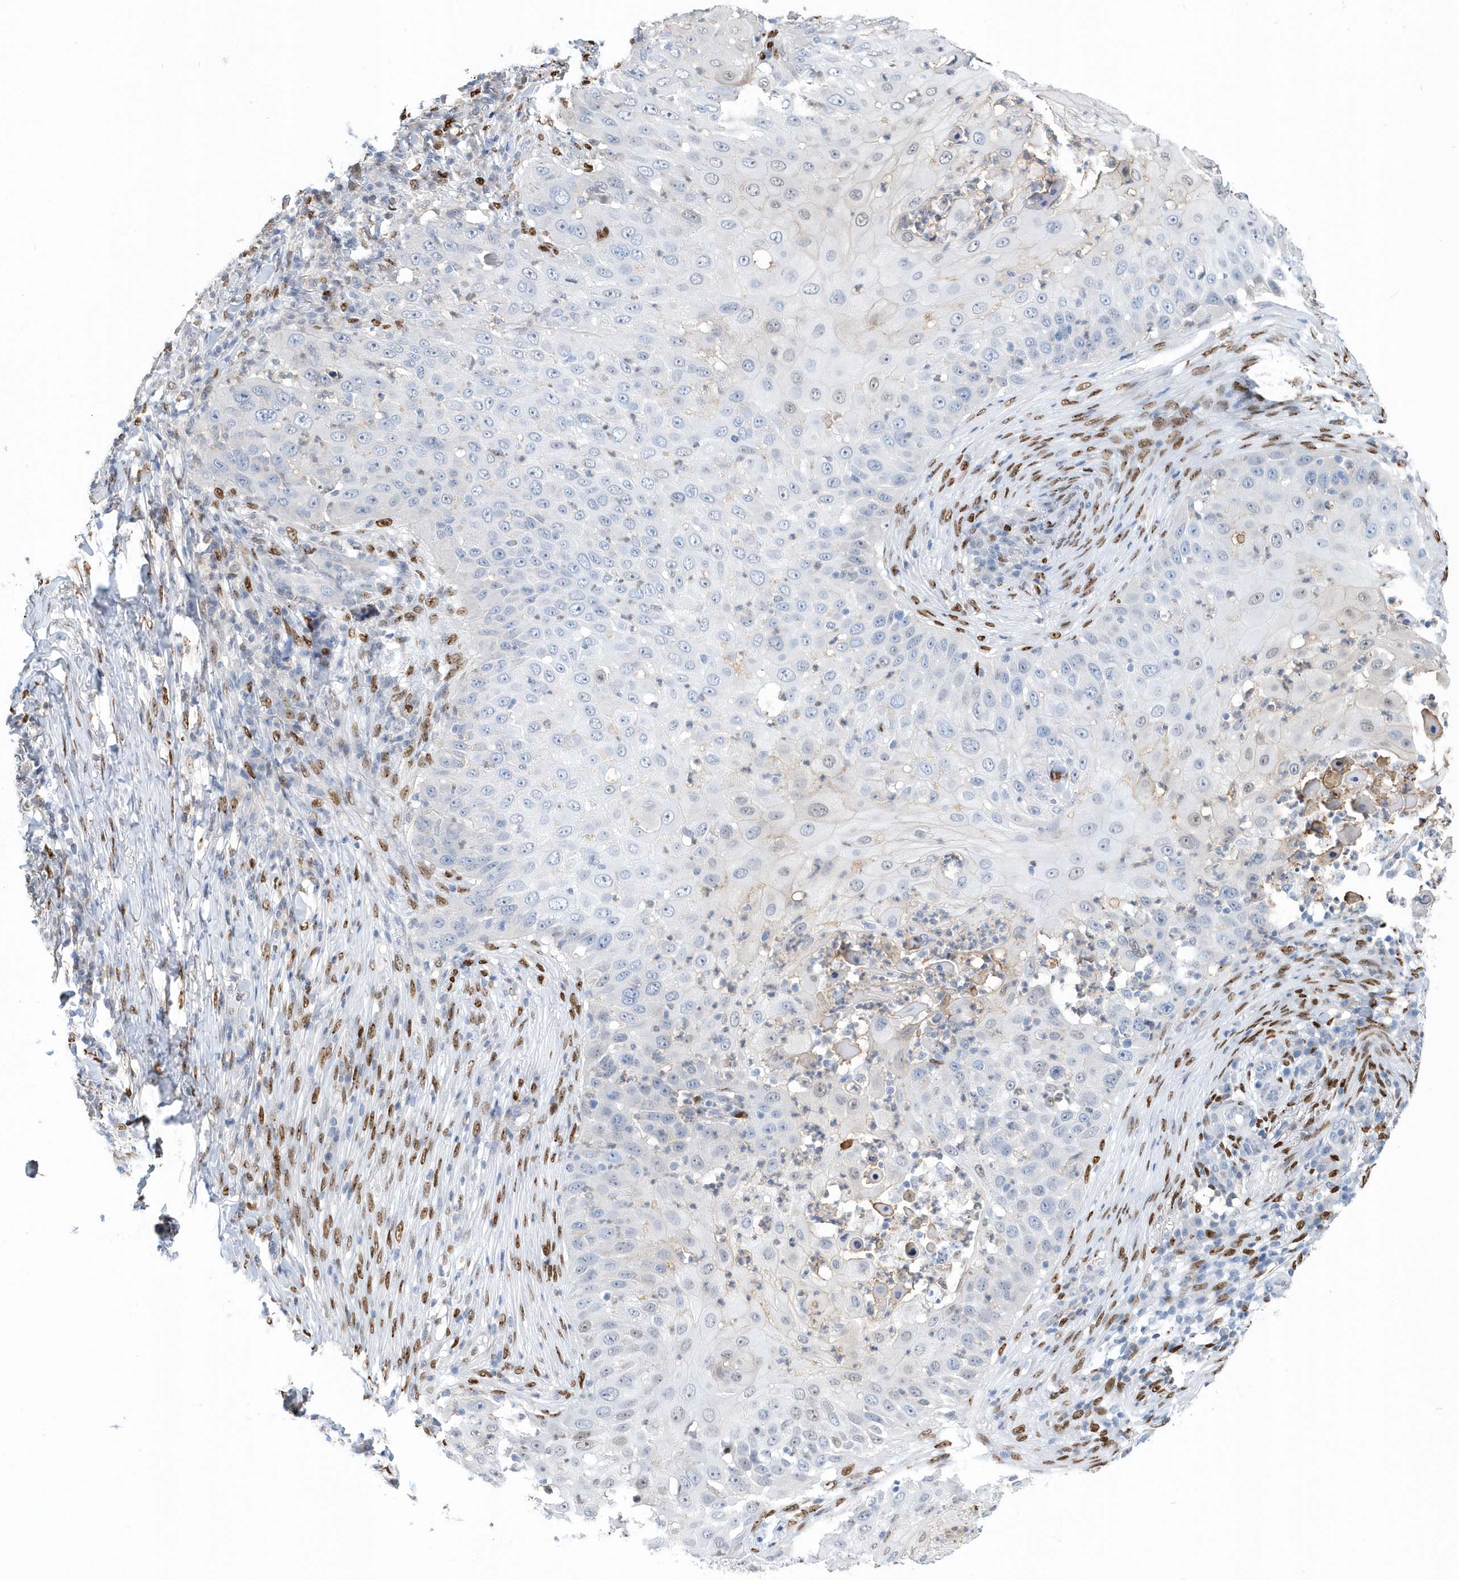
{"staining": {"intensity": "negative", "quantity": "none", "location": "none"}, "tissue": "skin cancer", "cell_type": "Tumor cells", "image_type": "cancer", "snomed": [{"axis": "morphology", "description": "Squamous cell carcinoma, NOS"}, {"axis": "topography", "description": "Skin"}], "caption": "Human skin cancer stained for a protein using IHC demonstrates no expression in tumor cells.", "gene": "MACROH2A2", "patient": {"sex": "female", "age": 44}}